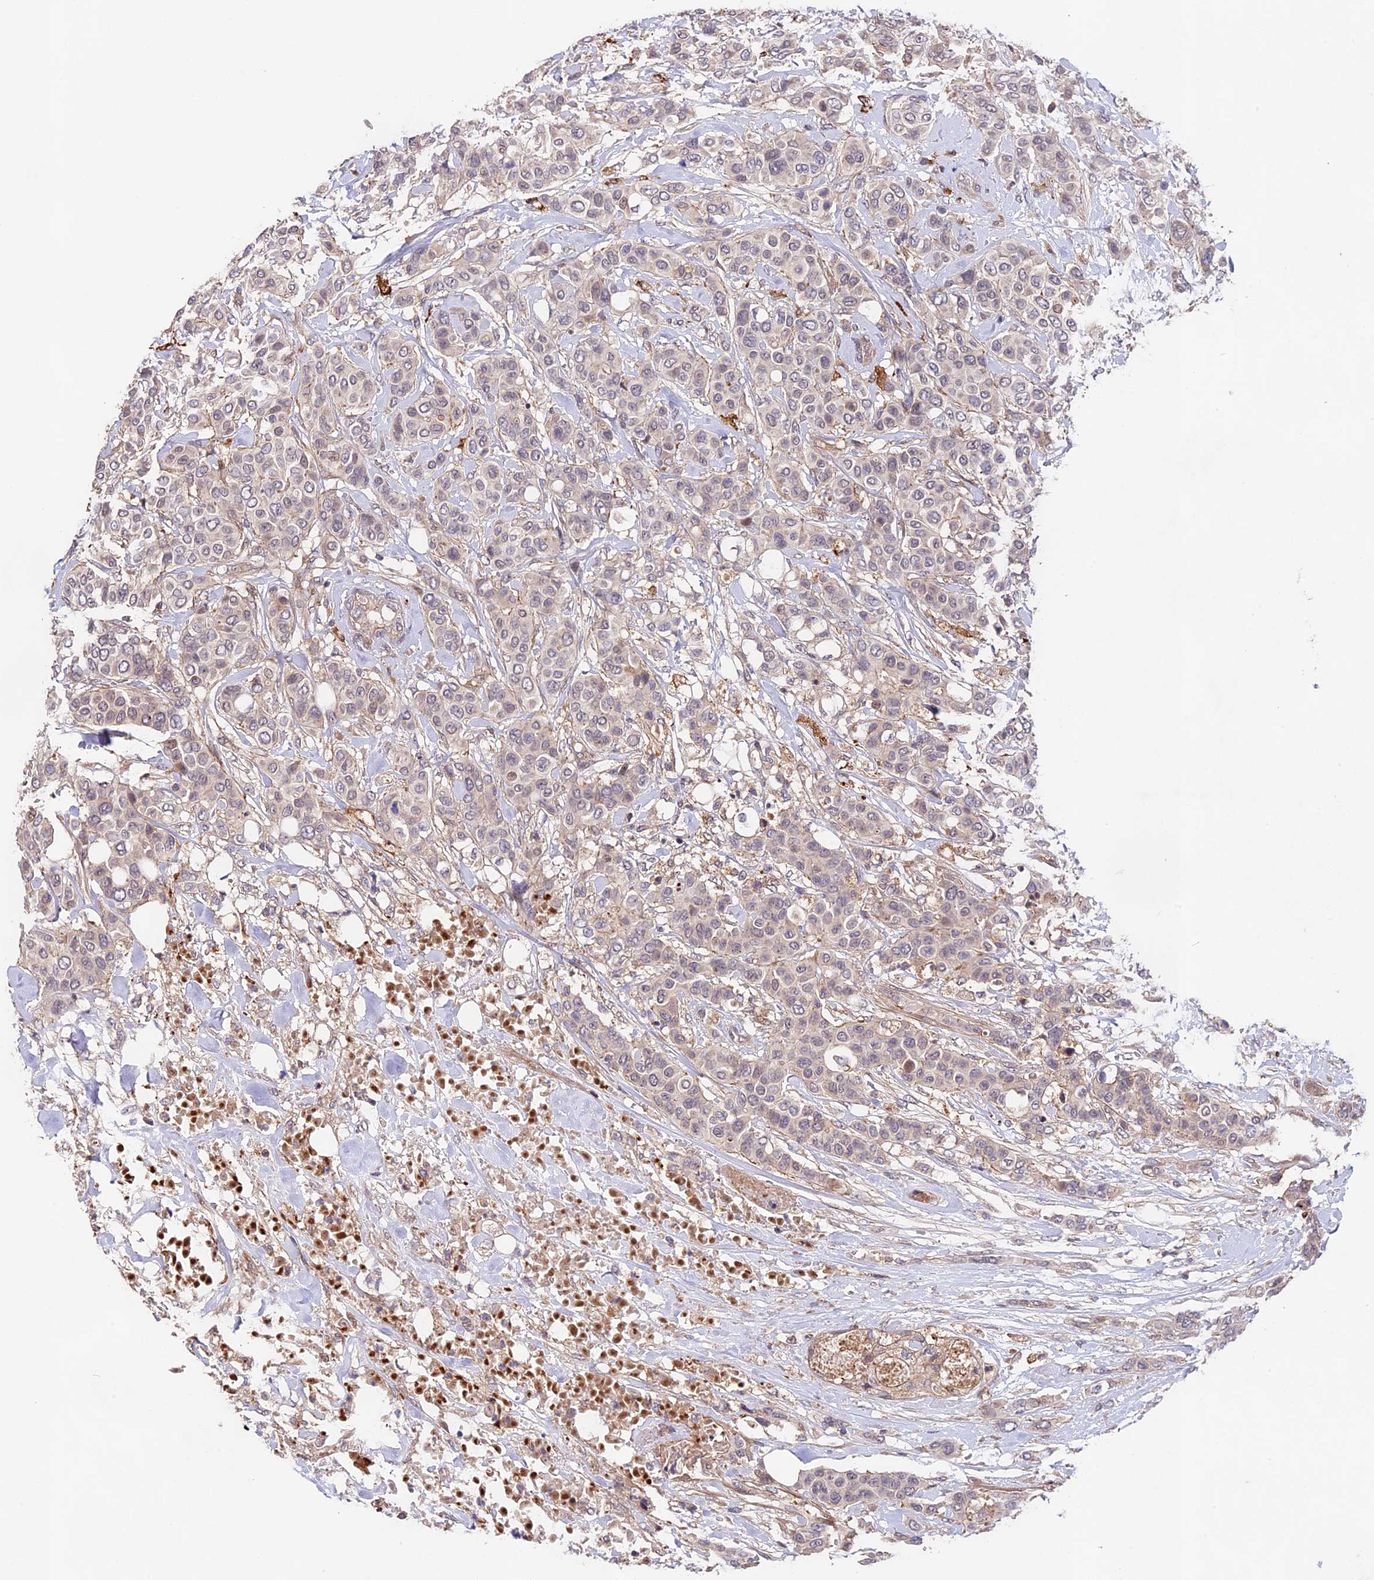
{"staining": {"intensity": "negative", "quantity": "none", "location": "none"}, "tissue": "breast cancer", "cell_type": "Tumor cells", "image_type": "cancer", "snomed": [{"axis": "morphology", "description": "Lobular carcinoma"}, {"axis": "topography", "description": "Breast"}], "caption": "The IHC image has no significant staining in tumor cells of breast cancer (lobular carcinoma) tissue. (DAB (3,3'-diaminobenzidine) immunohistochemistry with hematoxylin counter stain).", "gene": "CACNA1H", "patient": {"sex": "female", "age": 51}}